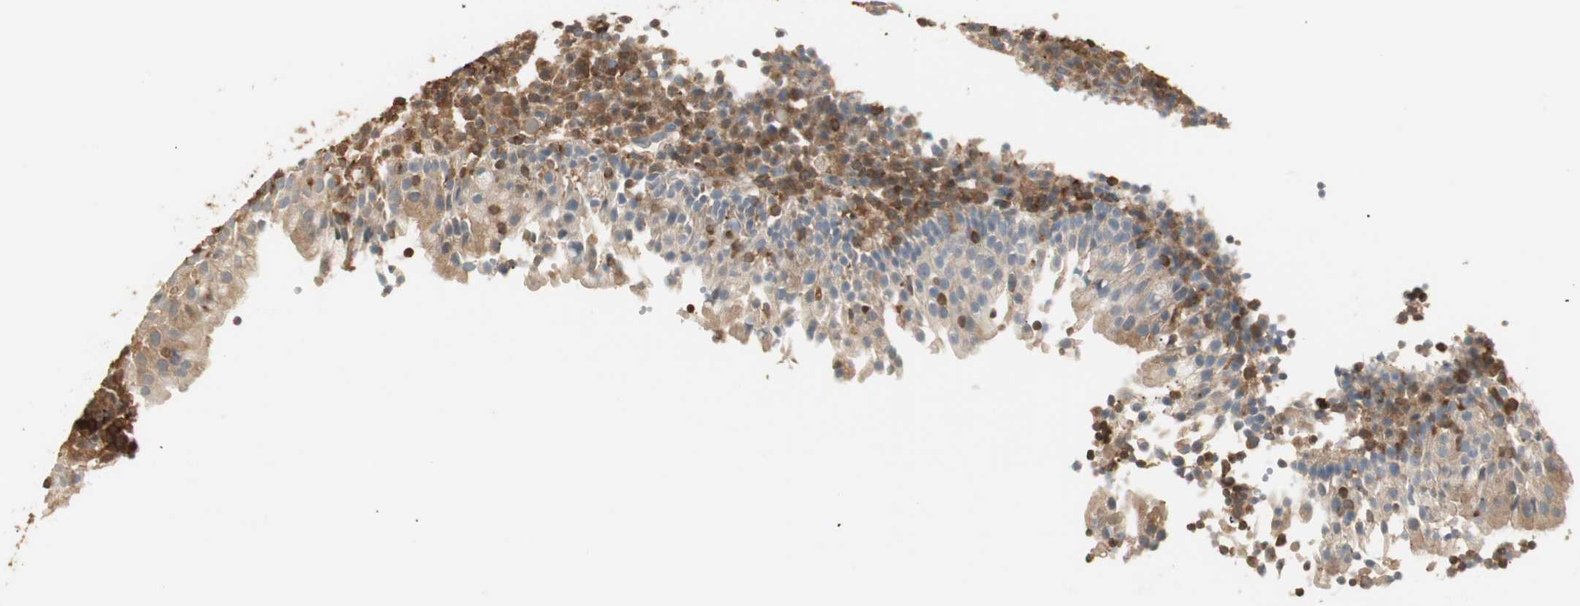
{"staining": {"intensity": "strong", "quantity": ">75%", "location": "cytoplasmic/membranous"}, "tissue": "tonsil", "cell_type": "Germinal center cells", "image_type": "normal", "snomed": [{"axis": "morphology", "description": "Normal tissue, NOS"}, {"axis": "topography", "description": "Tonsil"}], "caption": "High-magnification brightfield microscopy of benign tonsil stained with DAB (brown) and counterstained with hematoxylin (blue). germinal center cells exhibit strong cytoplasmic/membranous positivity is identified in about>75% of cells.", "gene": "CRLF3", "patient": {"sex": "female", "age": 40}}